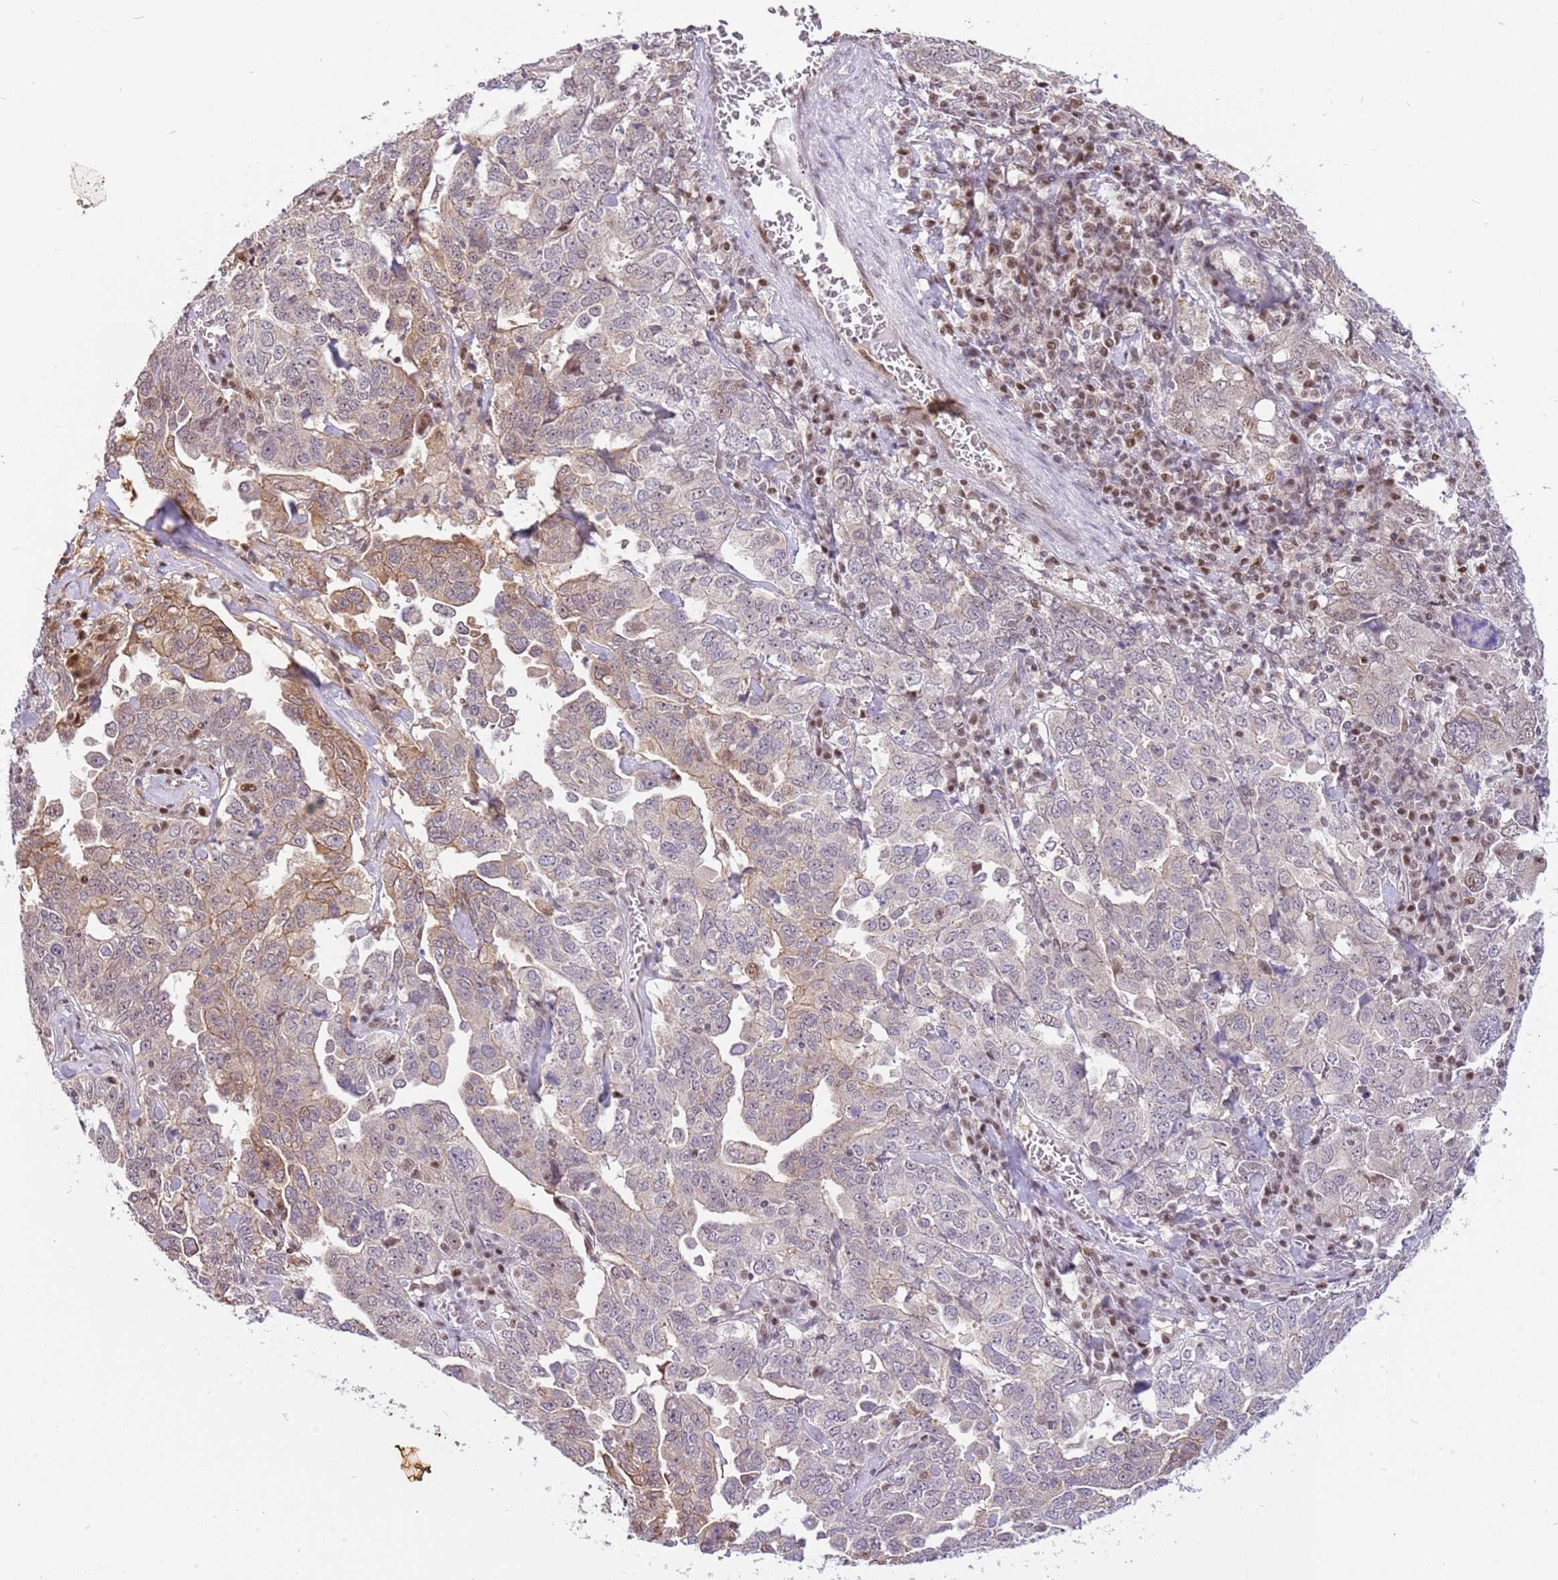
{"staining": {"intensity": "weak", "quantity": "<25%", "location": "cytoplasmic/membranous"}, "tissue": "ovarian cancer", "cell_type": "Tumor cells", "image_type": "cancer", "snomed": [{"axis": "morphology", "description": "Carcinoma, endometroid"}, {"axis": "topography", "description": "Ovary"}], "caption": "IHC histopathology image of neoplastic tissue: human ovarian endometroid carcinoma stained with DAB exhibits no significant protein staining in tumor cells. The staining was performed using DAB (3,3'-diaminobenzidine) to visualize the protein expression in brown, while the nuclei were stained in blue with hematoxylin (Magnification: 20x).", "gene": "RFK", "patient": {"sex": "female", "age": 62}}